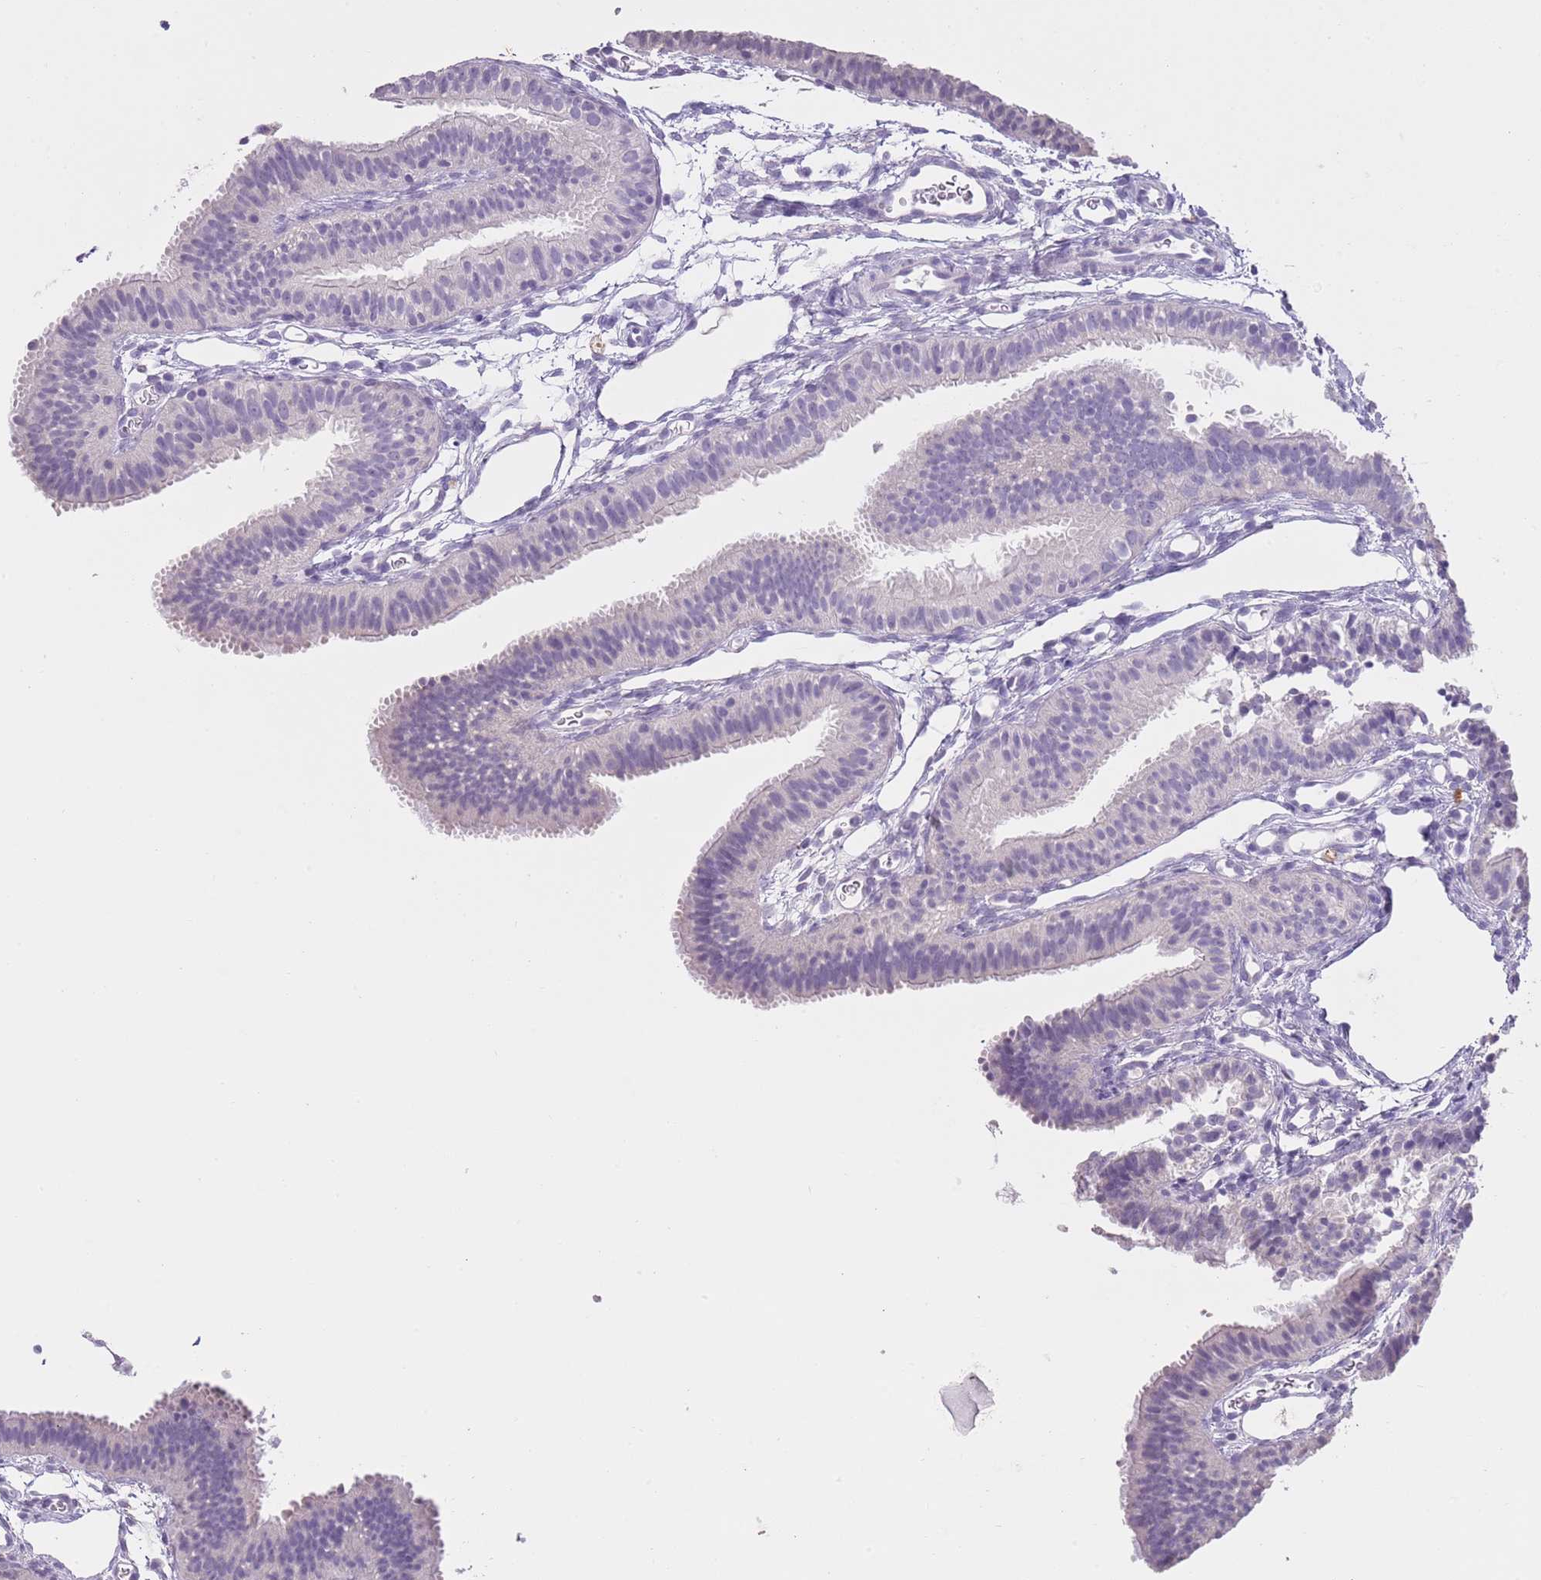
{"staining": {"intensity": "negative", "quantity": "none", "location": "none"}, "tissue": "fallopian tube", "cell_type": "Glandular cells", "image_type": "normal", "snomed": [{"axis": "morphology", "description": "Normal tissue, NOS"}, {"axis": "topography", "description": "Fallopian tube"}], "caption": "IHC image of unremarkable fallopian tube stained for a protein (brown), which shows no expression in glandular cells.", "gene": "SLC35E3", "patient": {"sex": "female", "age": 35}}